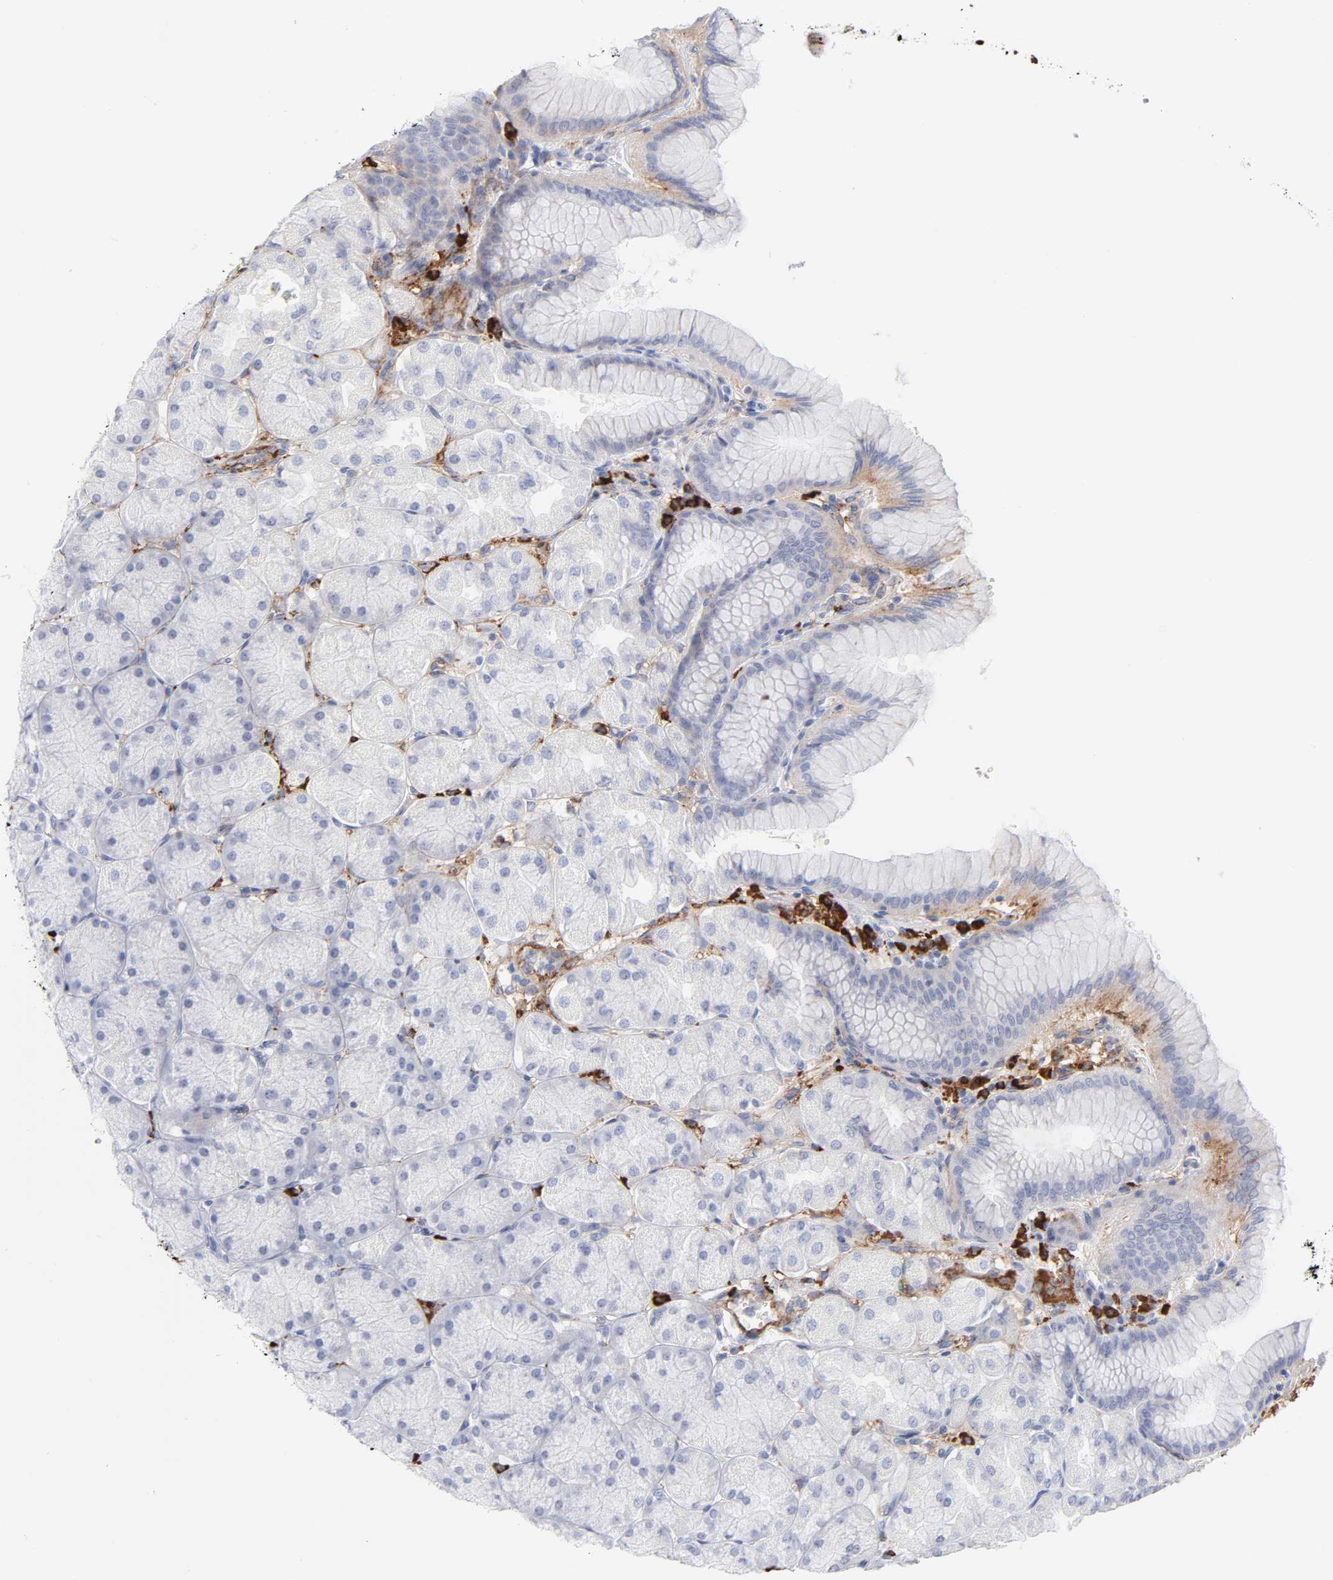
{"staining": {"intensity": "negative", "quantity": "none", "location": "none"}, "tissue": "stomach", "cell_type": "Glandular cells", "image_type": "normal", "snomed": [{"axis": "morphology", "description": "Normal tissue, NOS"}, {"axis": "topography", "description": "Stomach, upper"}], "caption": "The photomicrograph exhibits no significant staining in glandular cells of stomach.", "gene": "PLAT", "patient": {"sex": "female", "age": 56}}